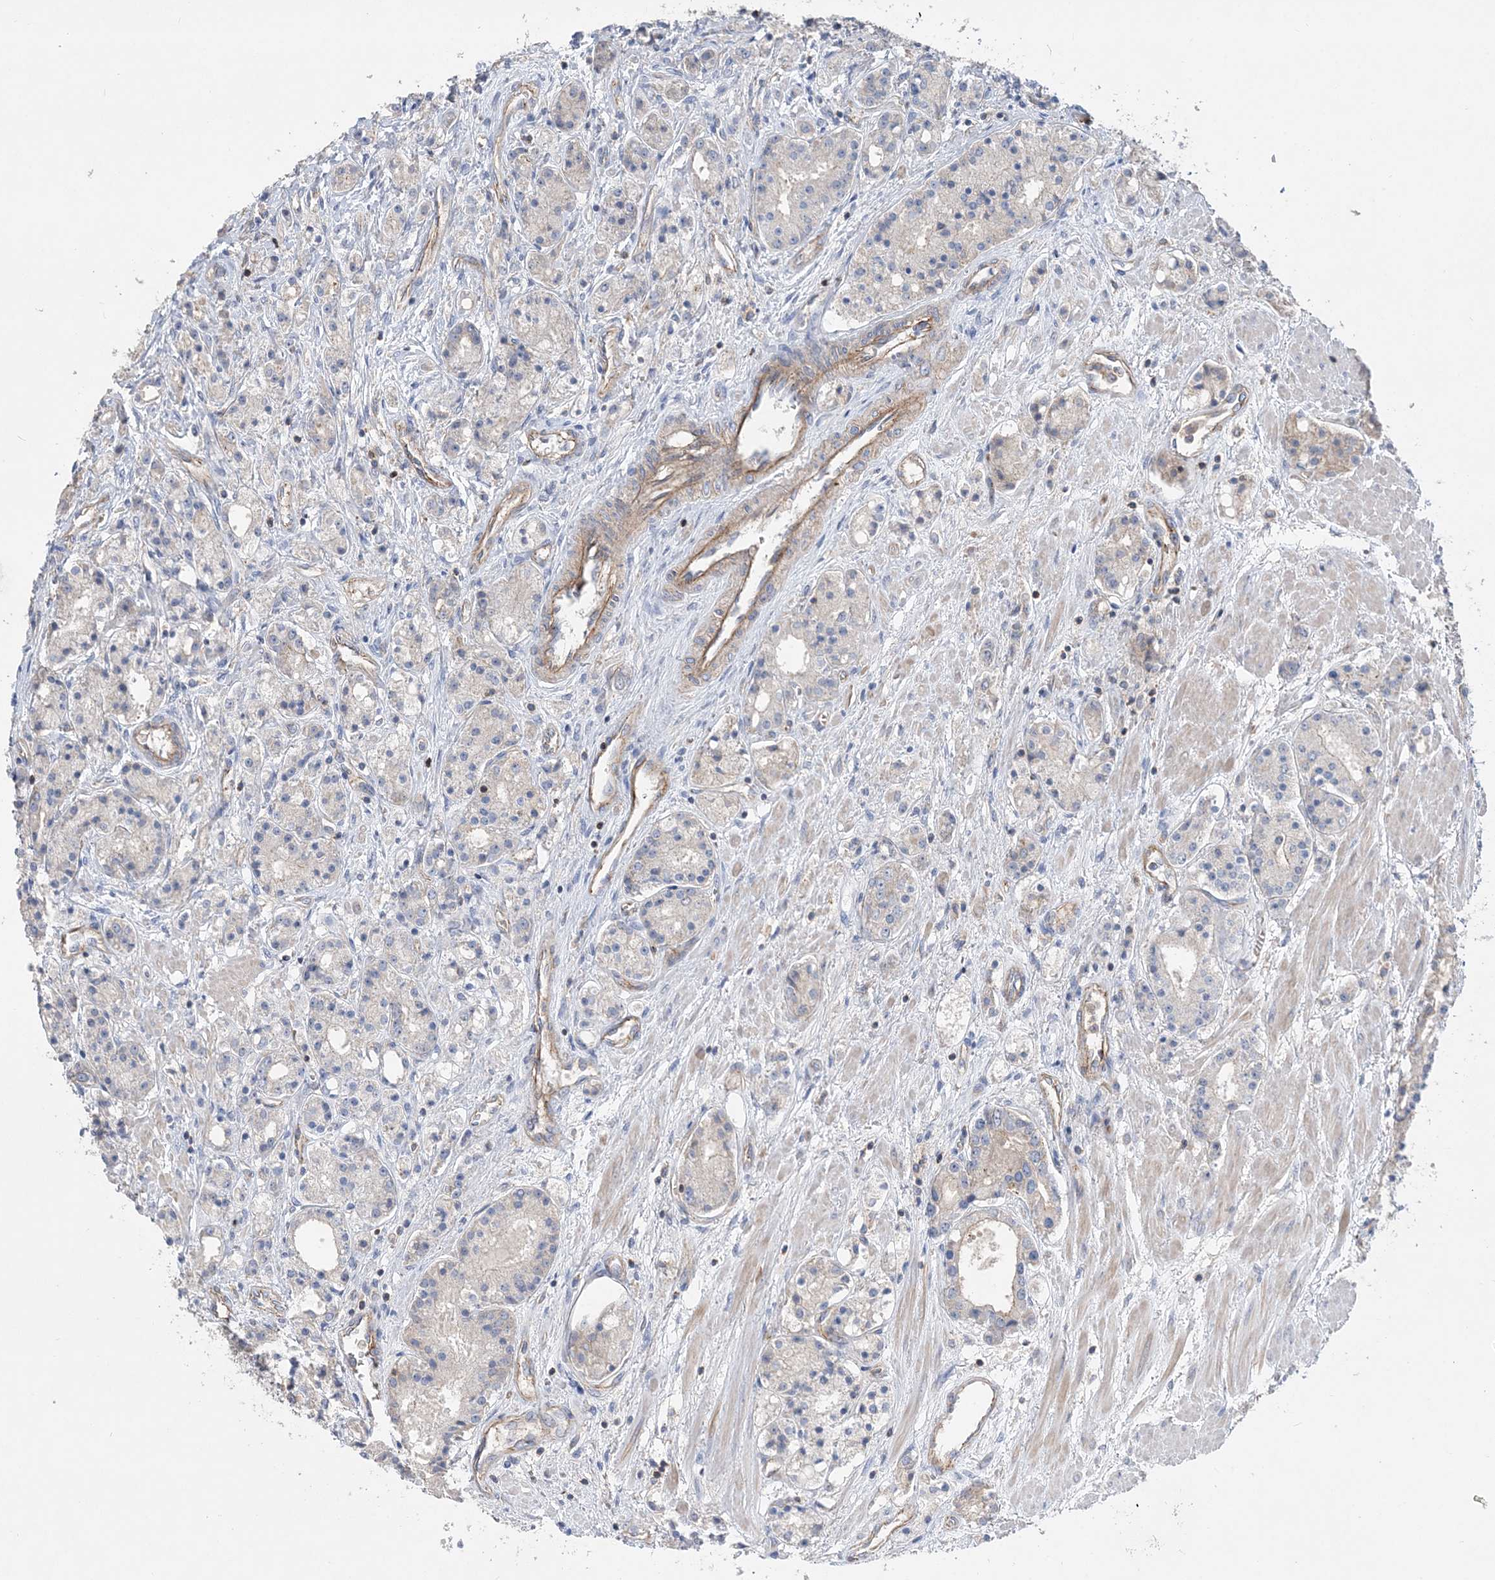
{"staining": {"intensity": "negative", "quantity": "none", "location": "none"}, "tissue": "prostate cancer", "cell_type": "Tumor cells", "image_type": "cancer", "snomed": [{"axis": "morphology", "description": "Adenocarcinoma, High grade"}, {"axis": "topography", "description": "Prostate"}], "caption": "Protein analysis of adenocarcinoma (high-grade) (prostate) displays no significant positivity in tumor cells.", "gene": "PIGC", "patient": {"sex": "male", "age": 60}}